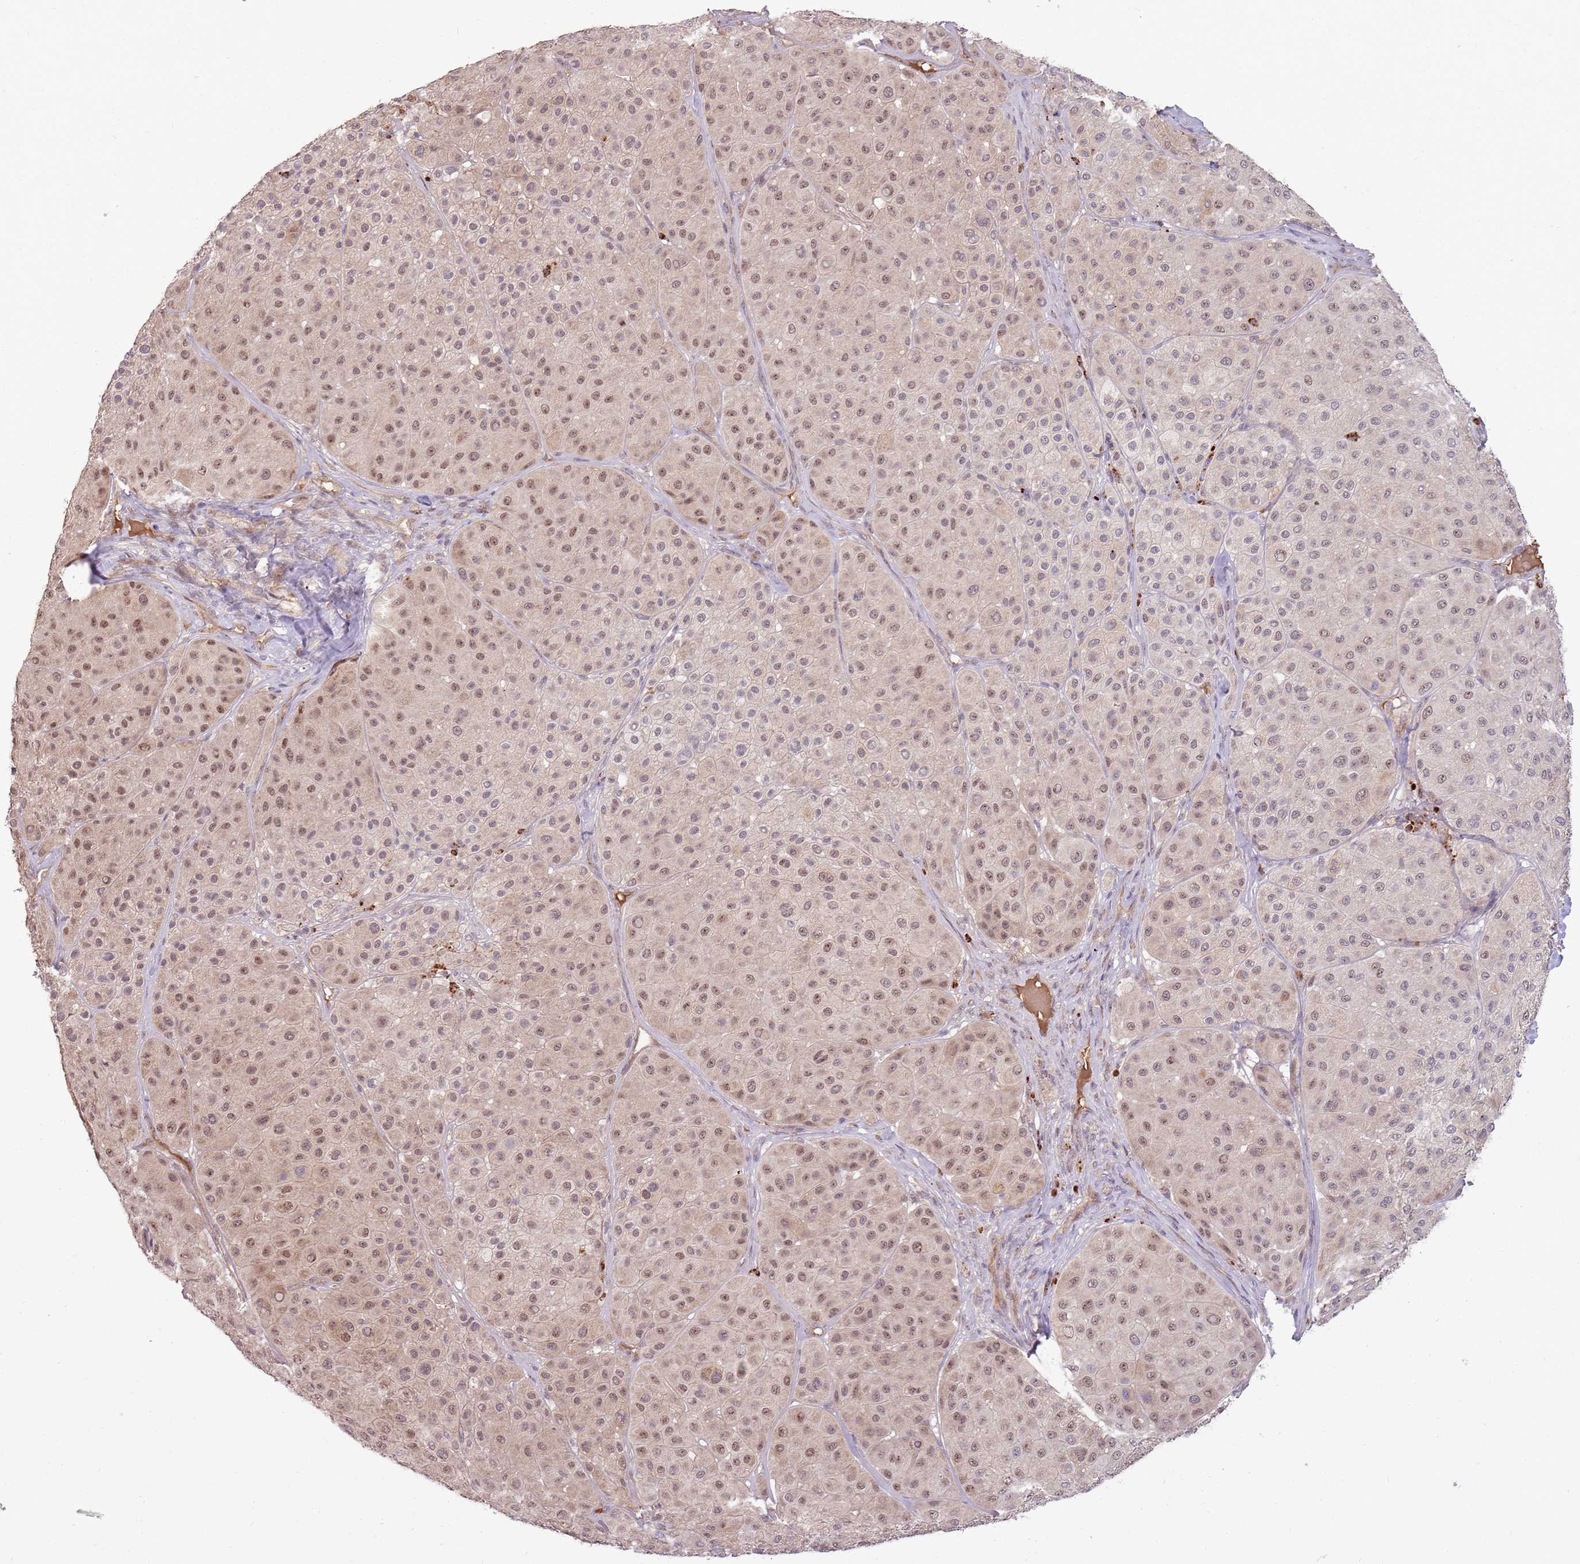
{"staining": {"intensity": "moderate", "quantity": "25%-75%", "location": "nuclear"}, "tissue": "melanoma", "cell_type": "Tumor cells", "image_type": "cancer", "snomed": [{"axis": "morphology", "description": "Malignant melanoma, Metastatic site"}, {"axis": "topography", "description": "Smooth muscle"}], "caption": "High-magnification brightfield microscopy of melanoma stained with DAB (brown) and counterstained with hematoxylin (blue). tumor cells exhibit moderate nuclear positivity is seen in approximately25%-75% of cells.", "gene": "NBPF6", "patient": {"sex": "male", "age": 41}}